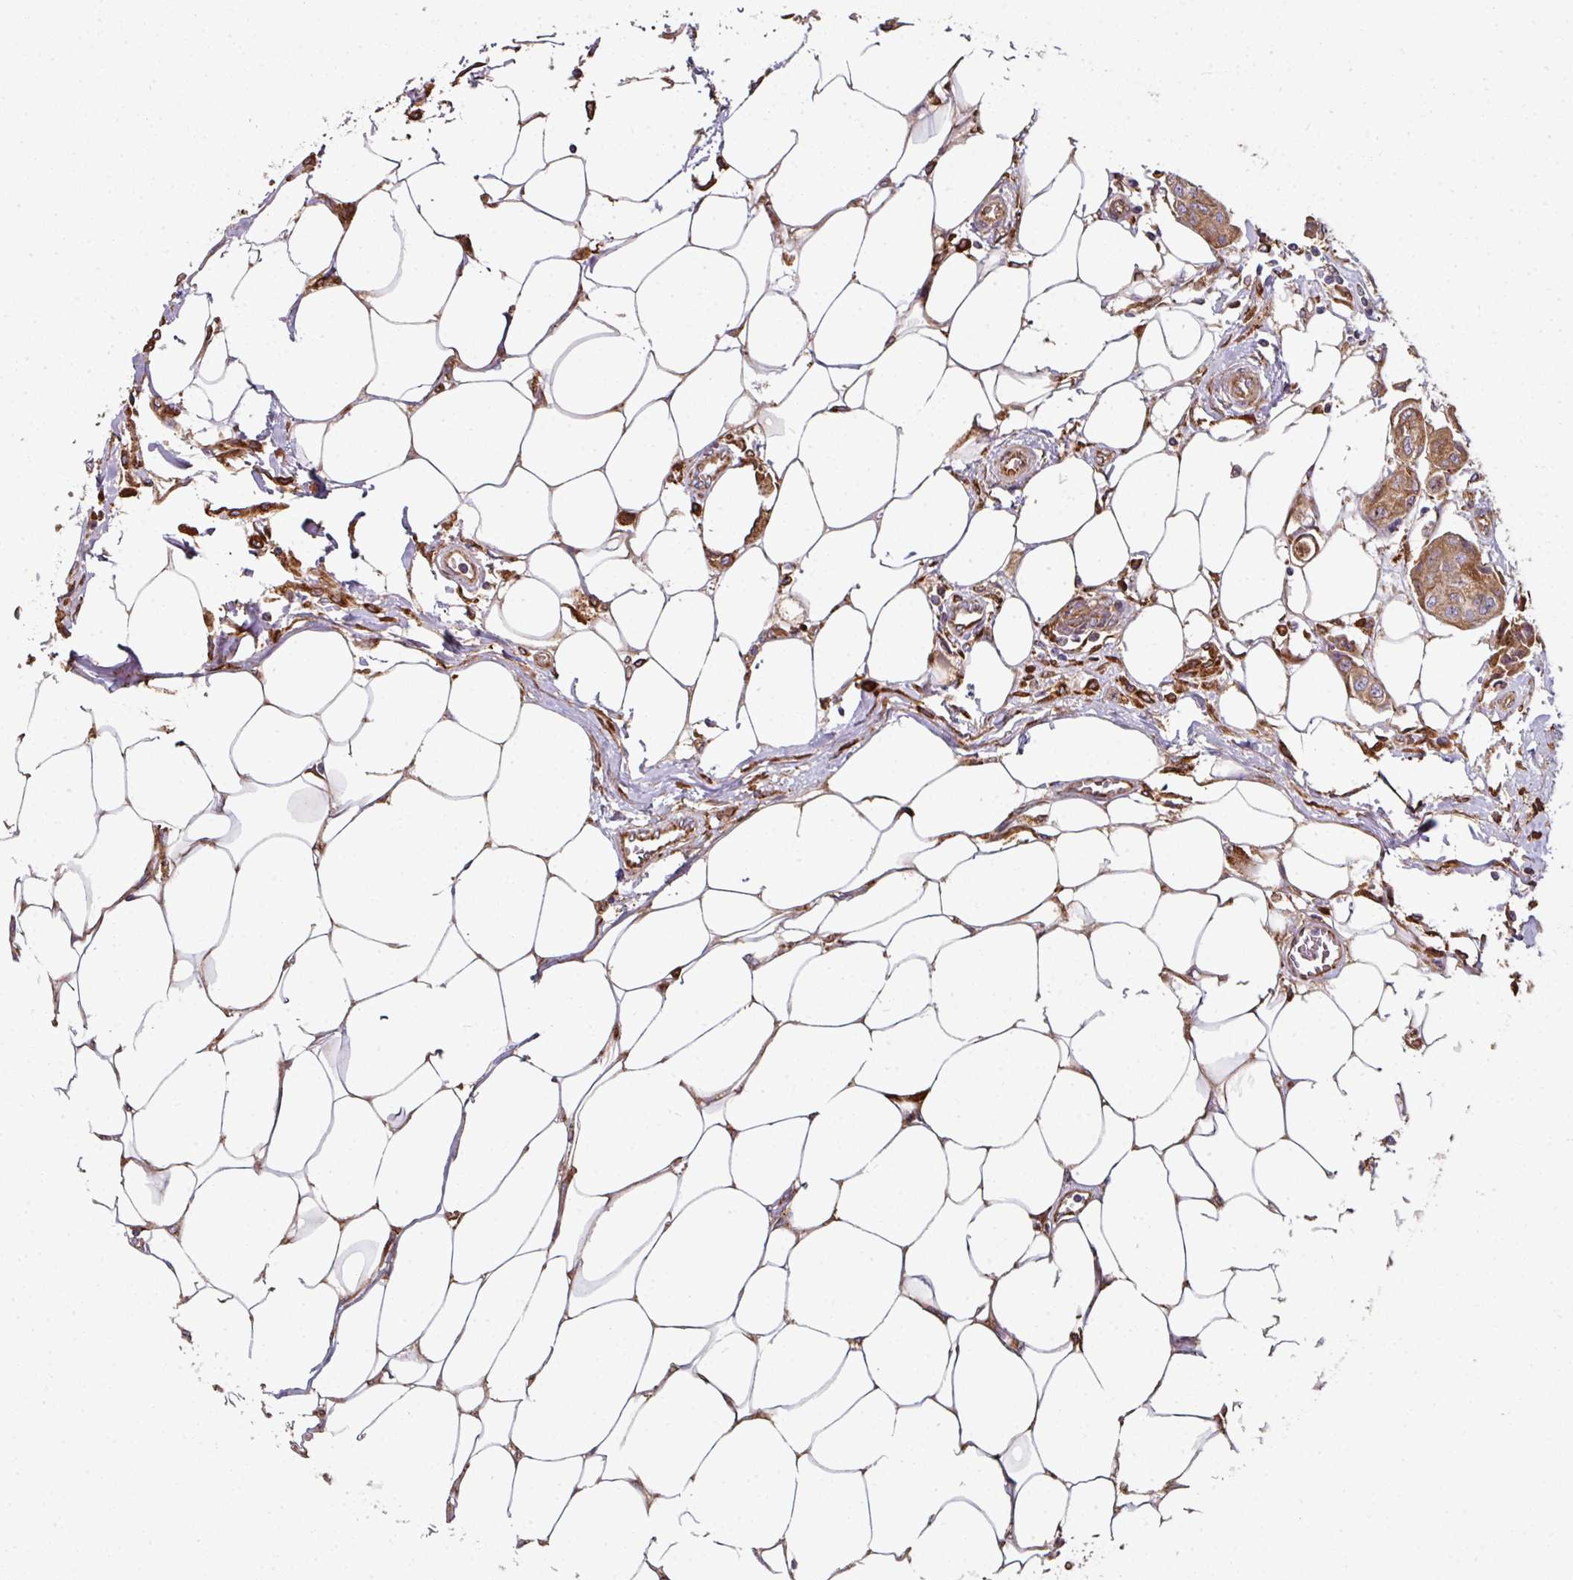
{"staining": {"intensity": "moderate", "quantity": ">75%", "location": "cytoplasmic/membranous"}, "tissue": "breast cancer", "cell_type": "Tumor cells", "image_type": "cancer", "snomed": [{"axis": "morphology", "description": "Duct carcinoma"}, {"axis": "topography", "description": "Breast"}, {"axis": "topography", "description": "Lymph node"}], "caption": "The micrograph exhibits a brown stain indicating the presence of a protein in the cytoplasmic/membranous of tumor cells in breast cancer (infiltrating ductal carcinoma).", "gene": "FAT4", "patient": {"sex": "female", "age": 80}}